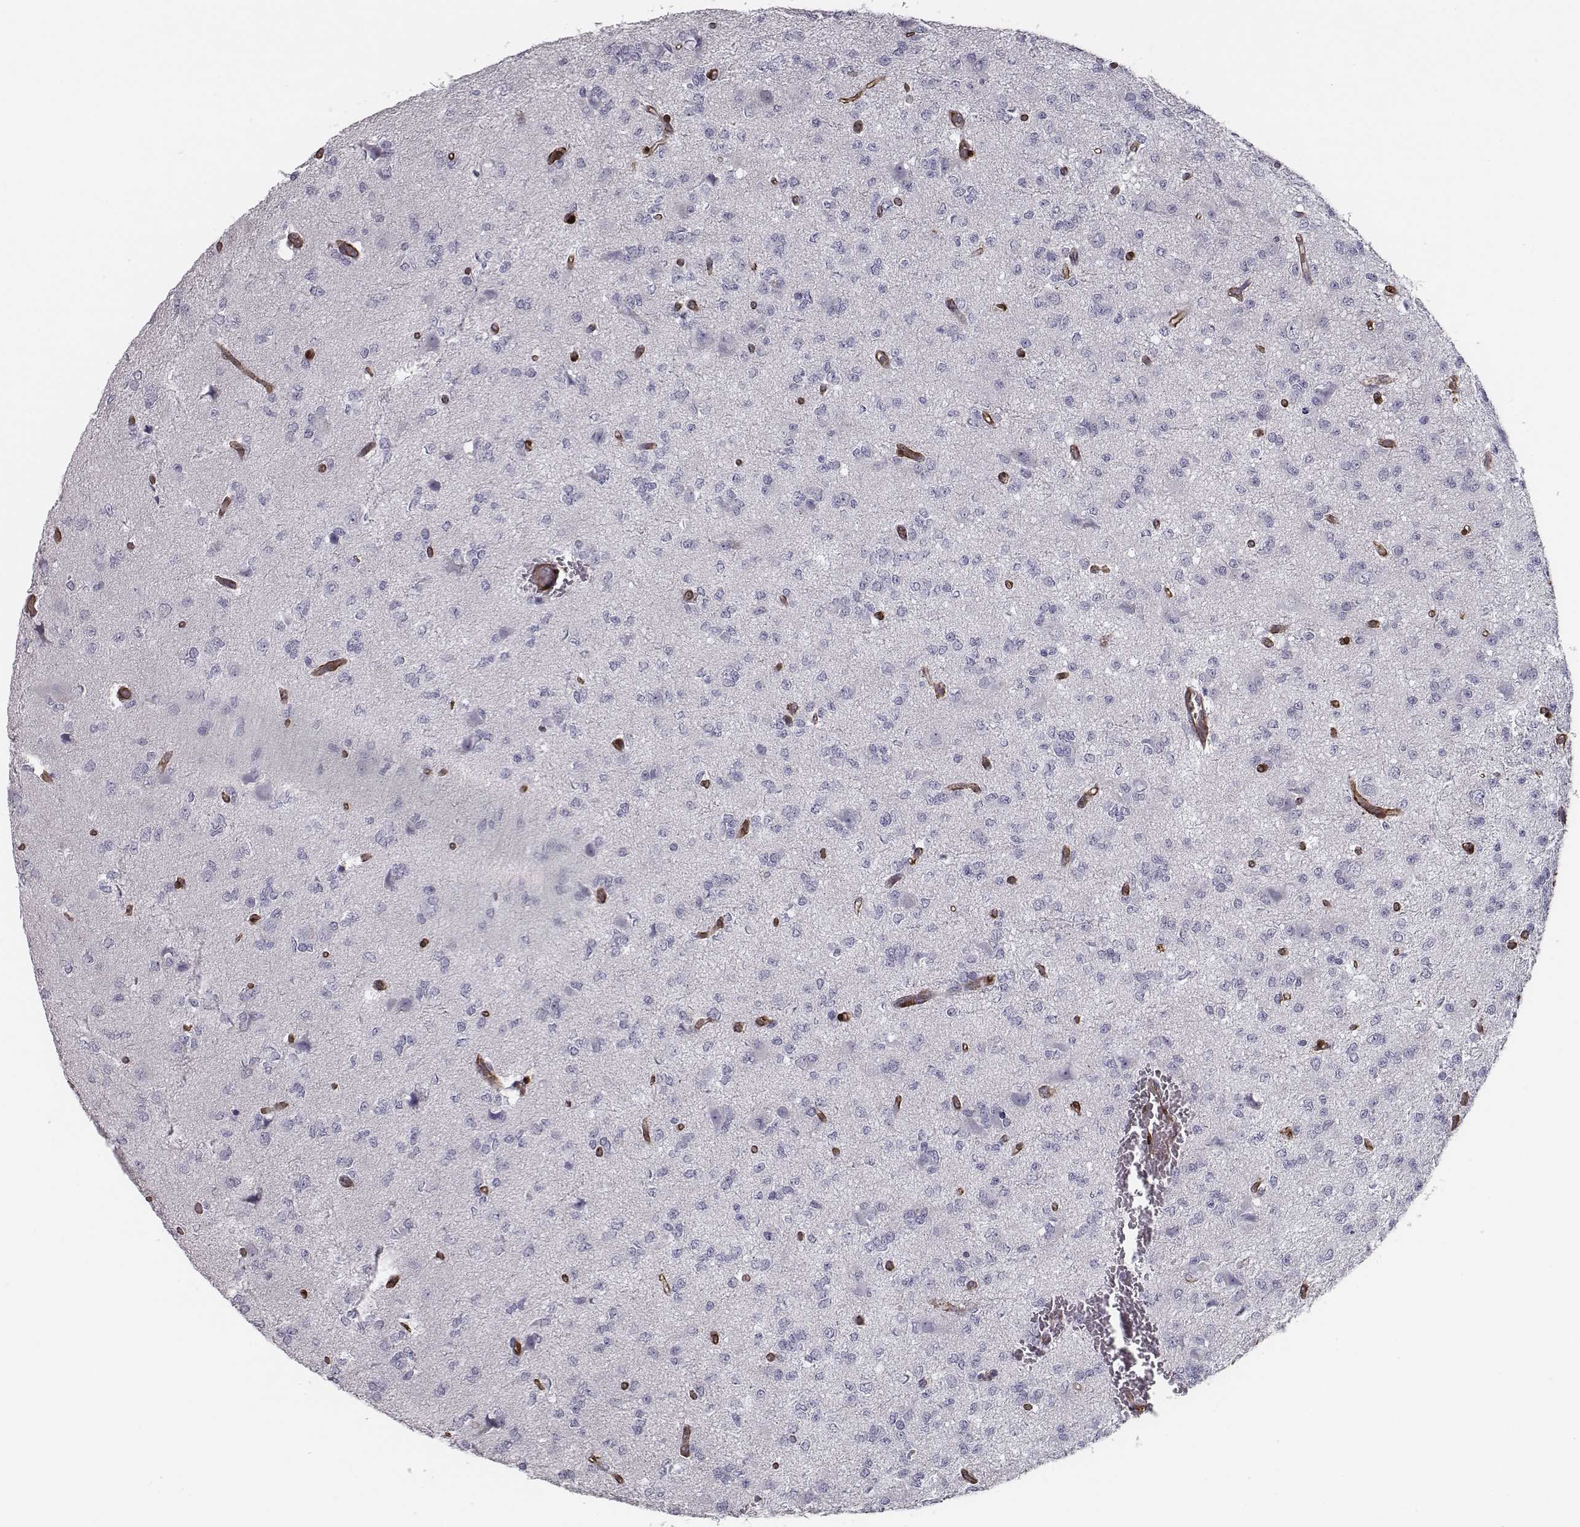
{"staining": {"intensity": "negative", "quantity": "none", "location": "none"}, "tissue": "glioma", "cell_type": "Tumor cells", "image_type": "cancer", "snomed": [{"axis": "morphology", "description": "Glioma, malignant, Low grade"}, {"axis": "topography", "description": "Brain"}], "caption": "DAB (3,3'-diaminobenzidine) immunohistochemical staining of glioma displays no significant positivity in tumor cells.", "gene": "ISYNA1", "patient": {"sex": "male", "age": 27}}